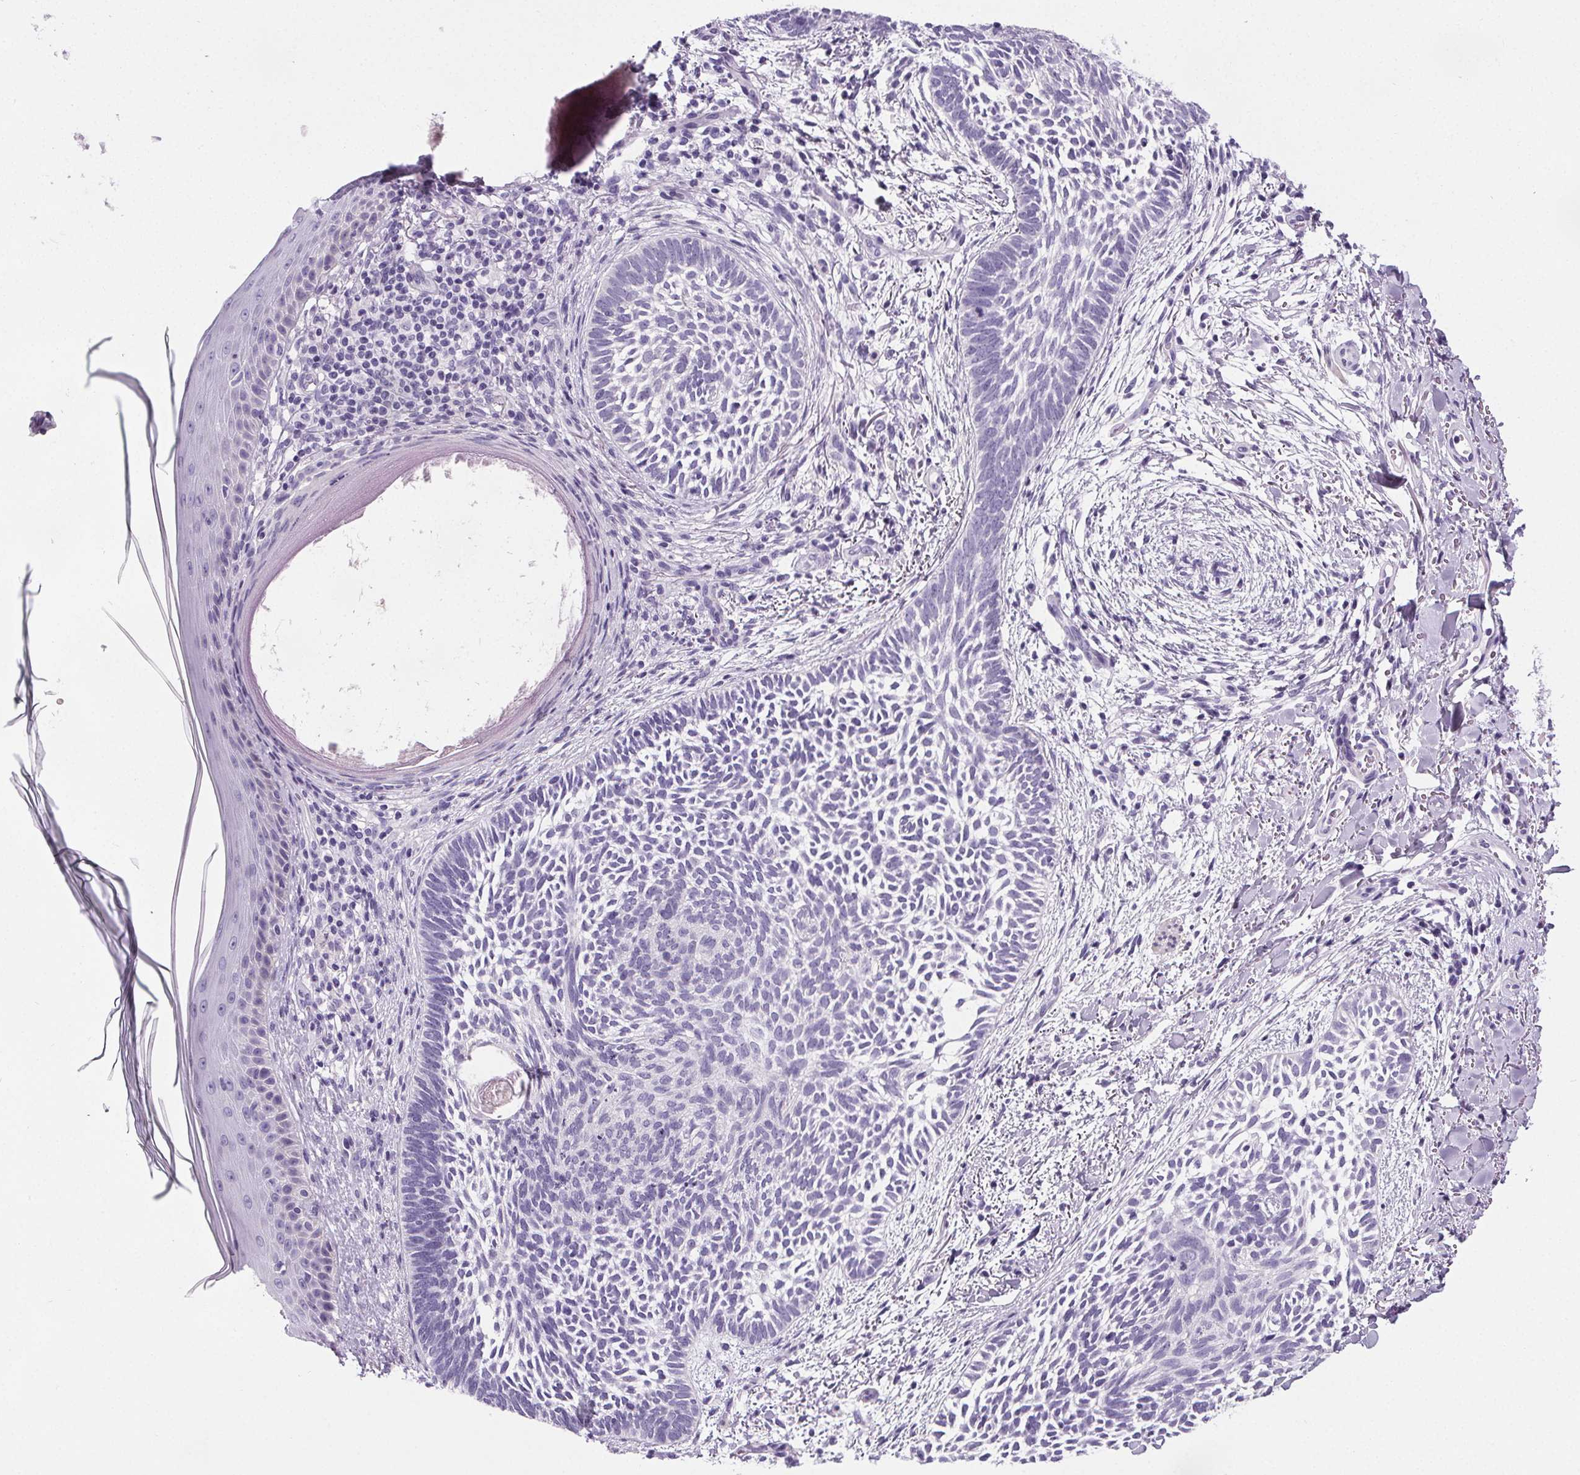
{"staining": {"intensity": "negative", "quantity": "none", "location": "none"}, "tissue": "skin cancer", "cell_type": "Tumor cells", "image_type": "cancer", "snomed": [{"axis": "morphology", "description": "Normal tissue, NOS"}, {"axis": "morphology", "description": "Basal cell carcinoma"}, {"axis": "topography", "description": "Skin"}], "caption": "IHC of skin cancer shows no positivity in tumor cells.", "gene": "ELAVL2", "patient": {"sex": "male", "age": 46}}